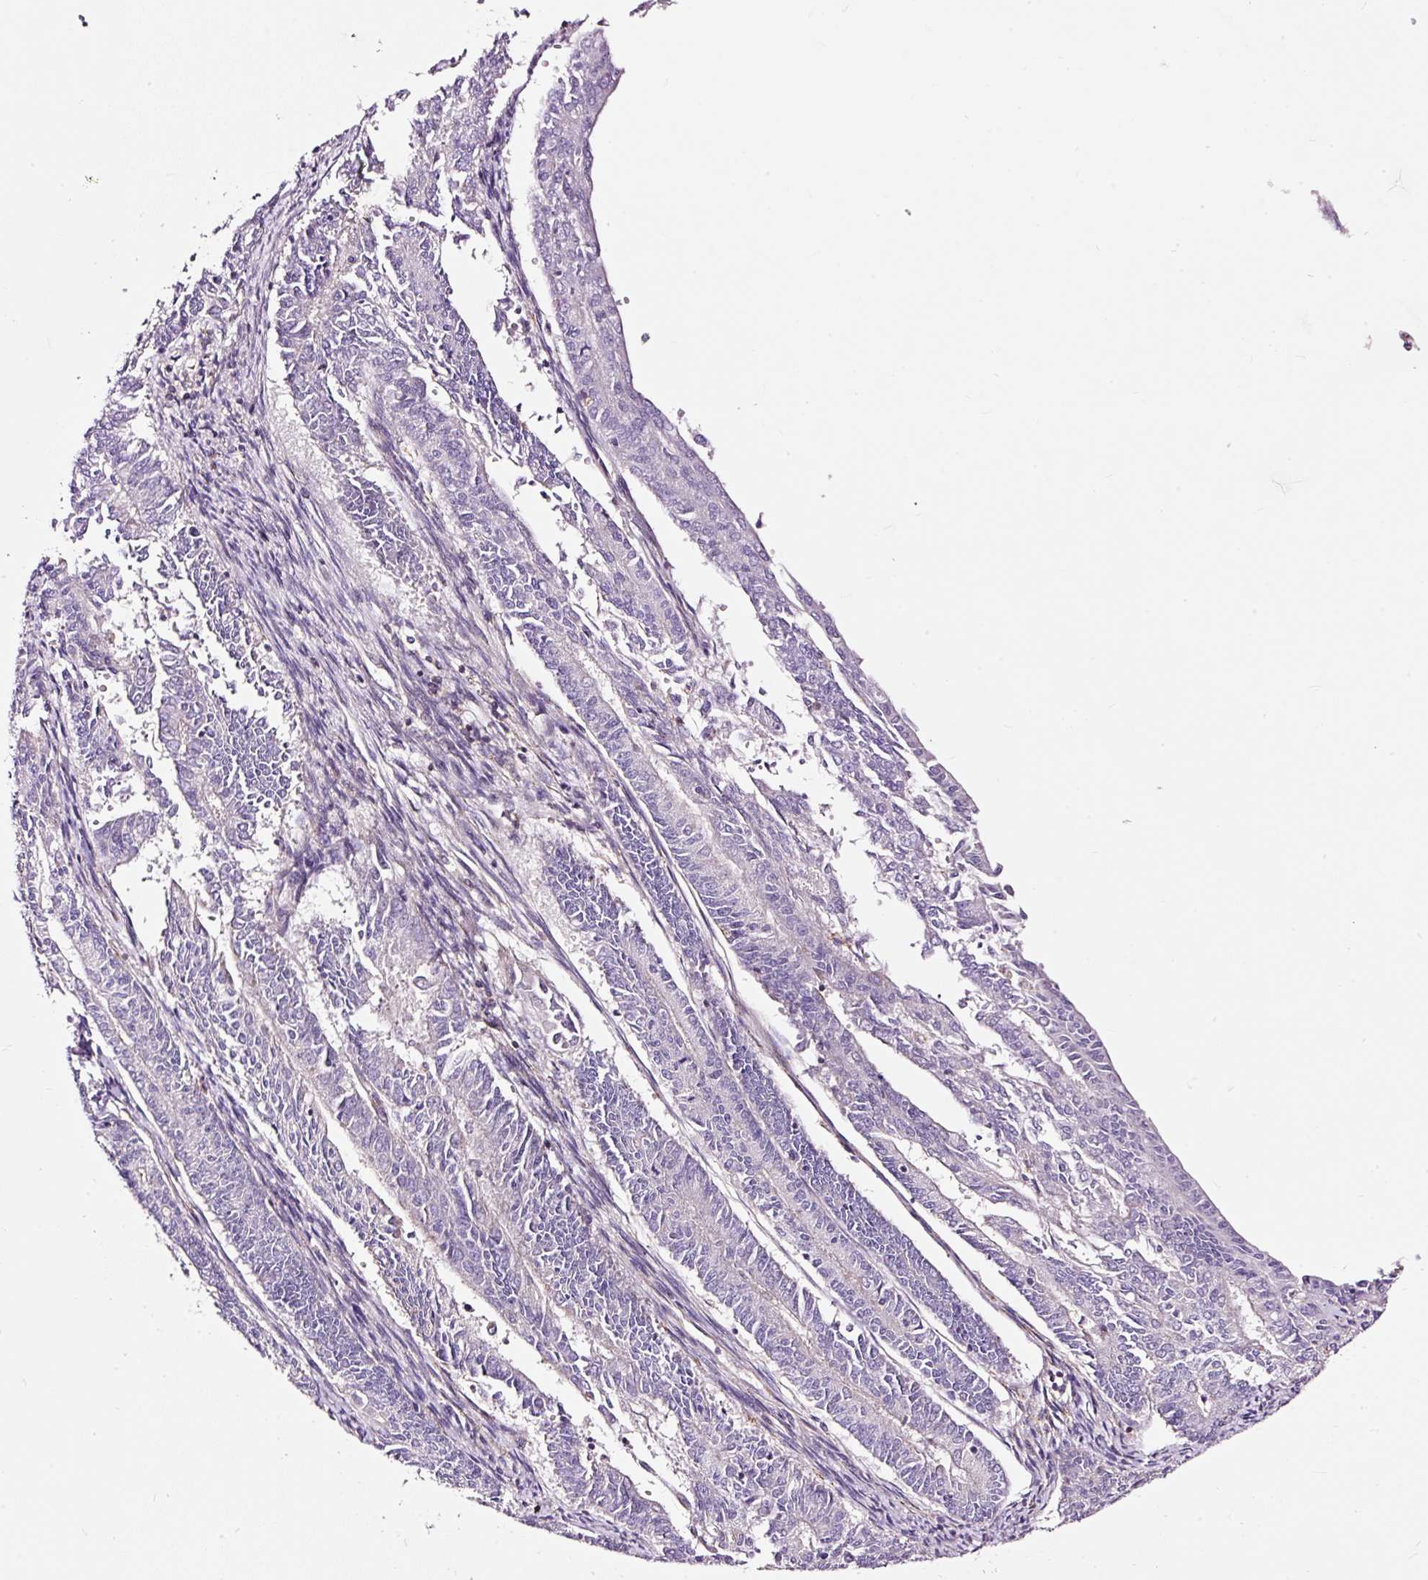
{"staining": {"intensity": "negative", "quantity": "none", "location": "none"}, "tissue": "endometrial cancer", "cell_type": "Tumor cells", "image_type": "cancer", "snomed": [{"axis": "morphology", "description": "Adenocarcinoma, NOS"}, {"axis": "topography", "description": "Endometrium"}], "caption": "Tumor cells show no significant protein positivity in endometrial cancer (adenocarcinoma).", "gene": "BOLA3", "patient": {"sex": "female", "age": 59}}